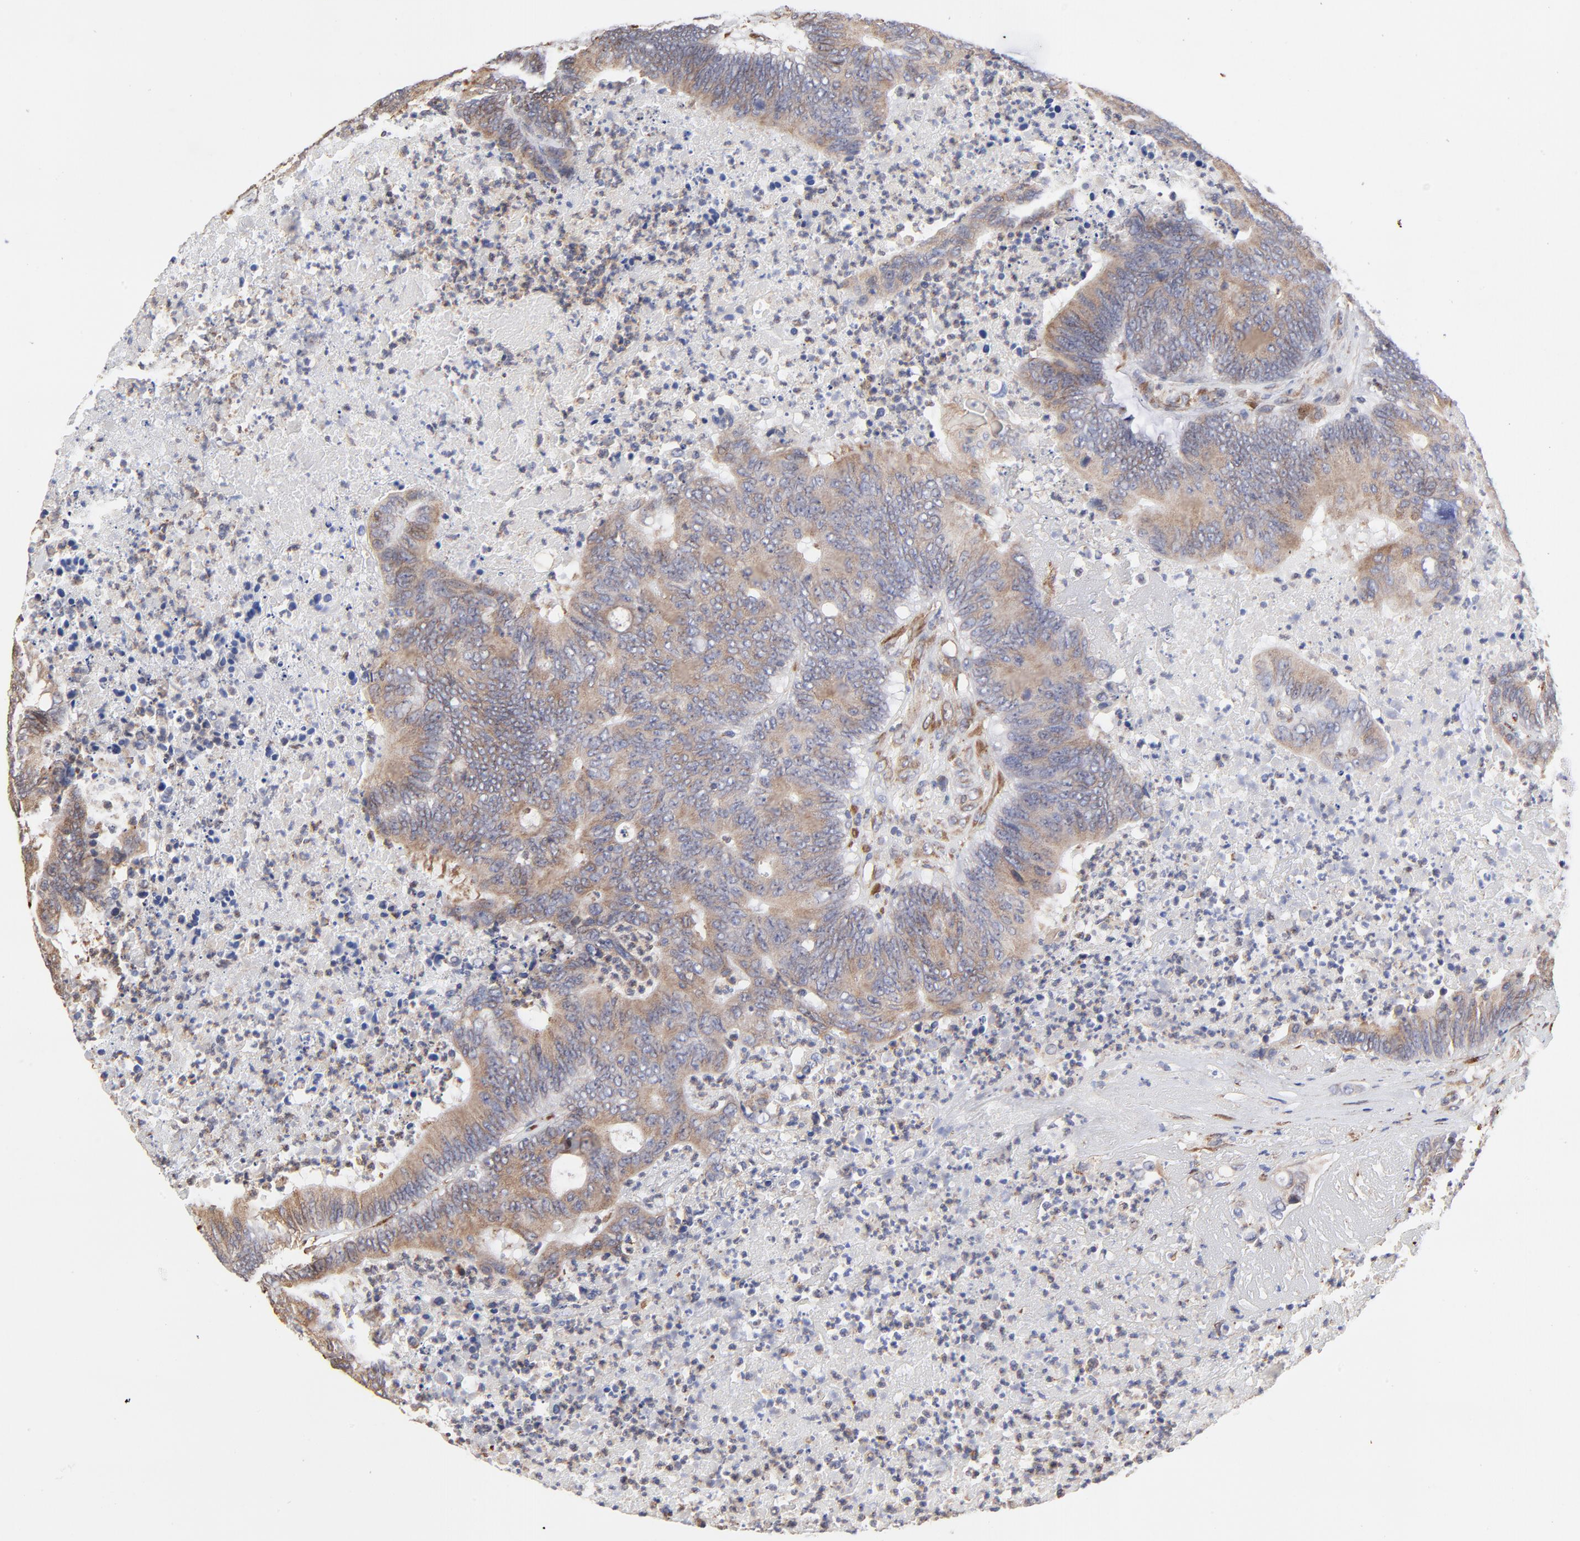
{"staining": {"intensity": "moderate", "quantity": ">75%", "location": "cytoplasmic/membranous"}, "tissue": "colorectal cancer", "cell_type": "Tumor cells", "image_type": "cancer", "snomed": [{"axis": "morphology", "description": "Adenocarcinoma, NOS"}, {"axis": "topography", "description": "Colon"}], "caption": "Colorectal cancer was stained to show a protein in brown. There is medium levels of moderate cytoplasmic/membranous staining in approximately >75% of tumor cells. The staining was performed using DAB (3,3'-diaminobenzidine) to visualize the protein expression in brown, while the nuclei were stained in blue with hematoxylin (Magnification: 20x).", "gene": "LMAN1", "patient": {"sex": "male", "age": 65}}